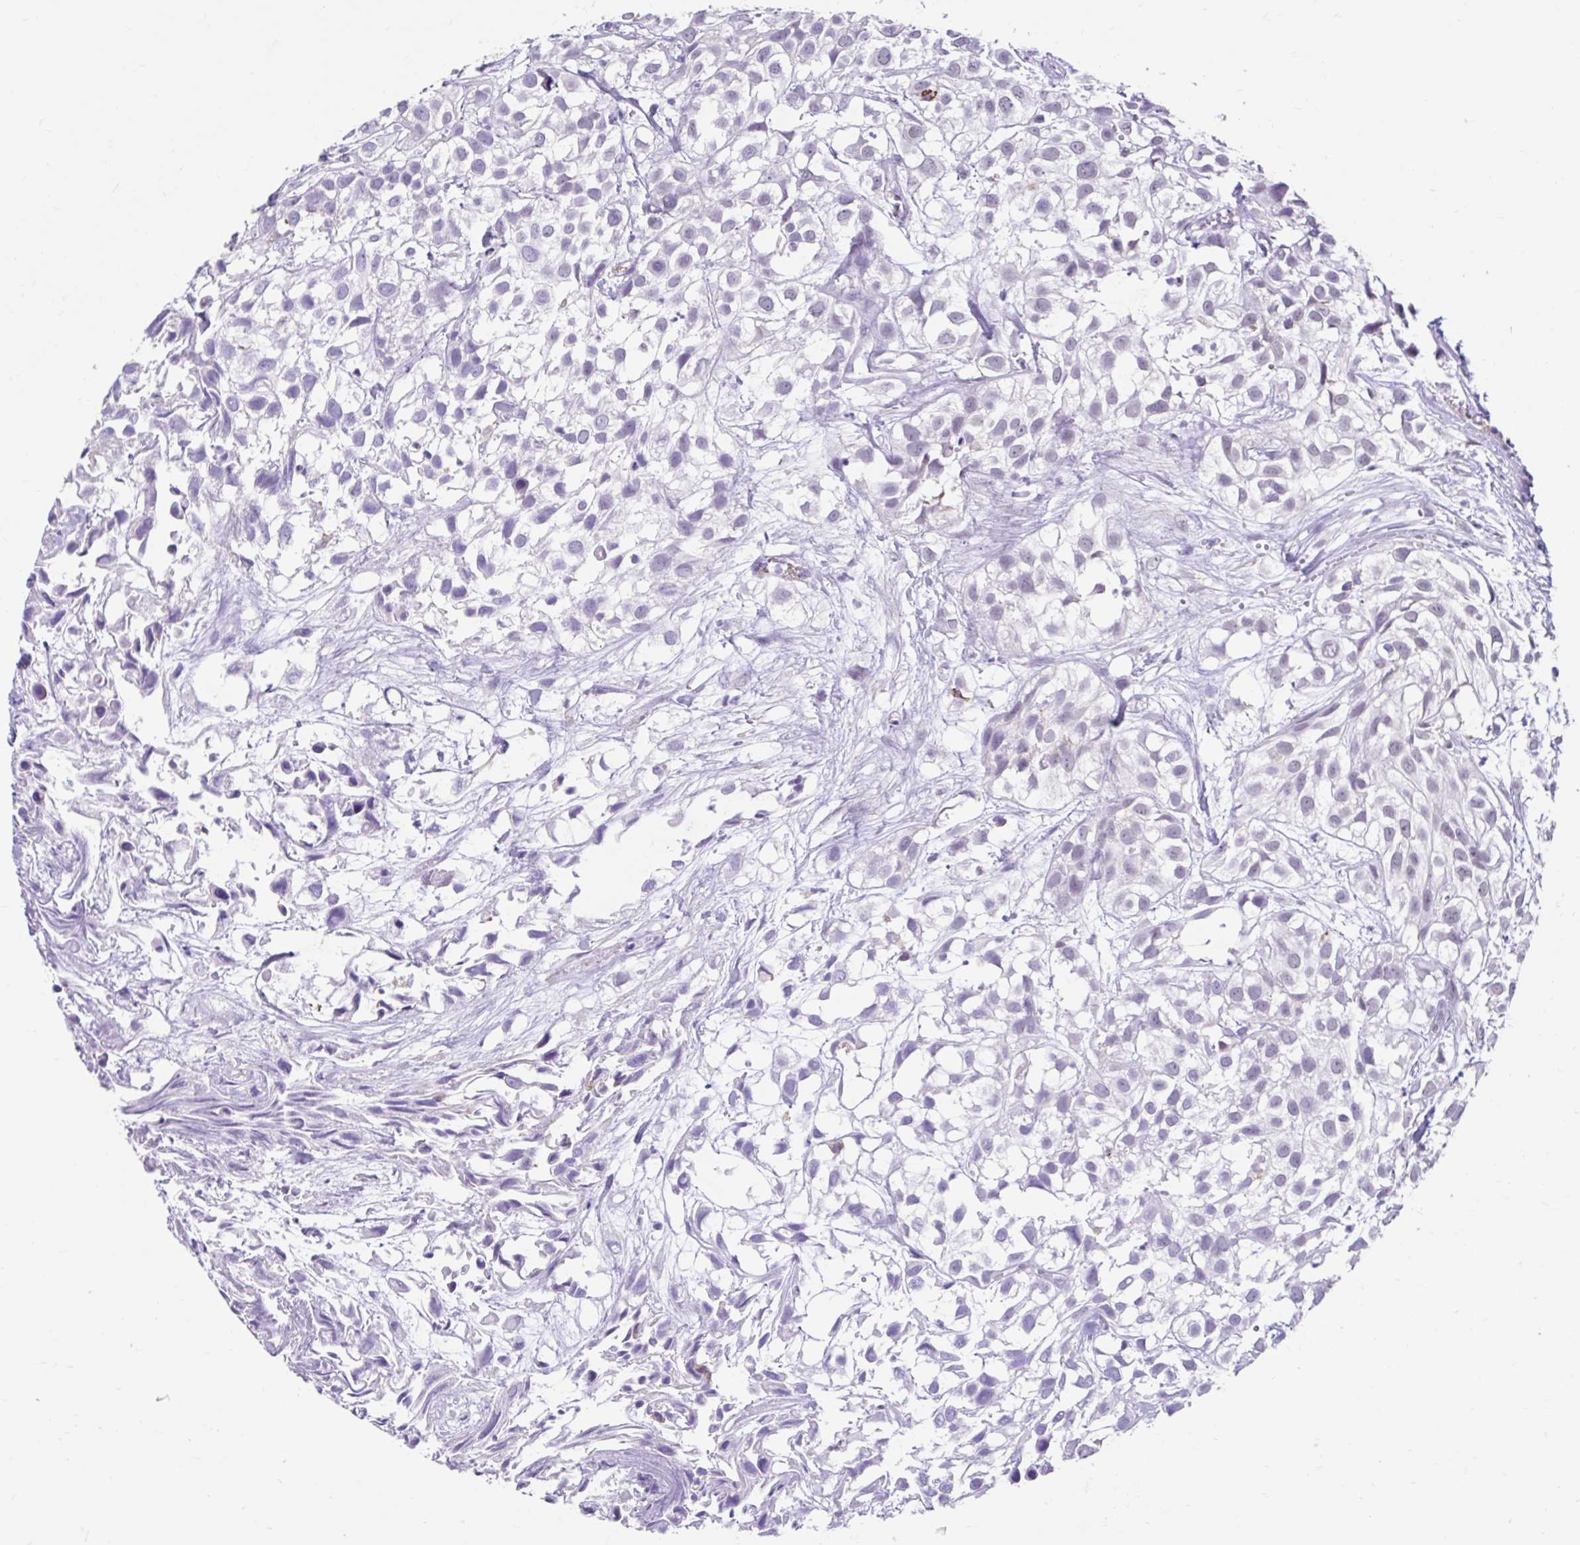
{"staining": {"intensity": "weak", "quantity": "<25%", "location": "nuclear"}, "tissue": "urothelial cancer", "cell_type": "Tumor cells", "image_type": "cancer", "snomed": [{"axis": "morphology", "description": "Urothelial carcinoma, High grade"}, {"axis": "topography", "description": "Urinary bladder"}], "caption": "Protein analysis of urothelial cancer demonstrates no significant expression in tumor cells.", "gene": "DCAF17", "patient": {"sex": "male", "age": 56}}